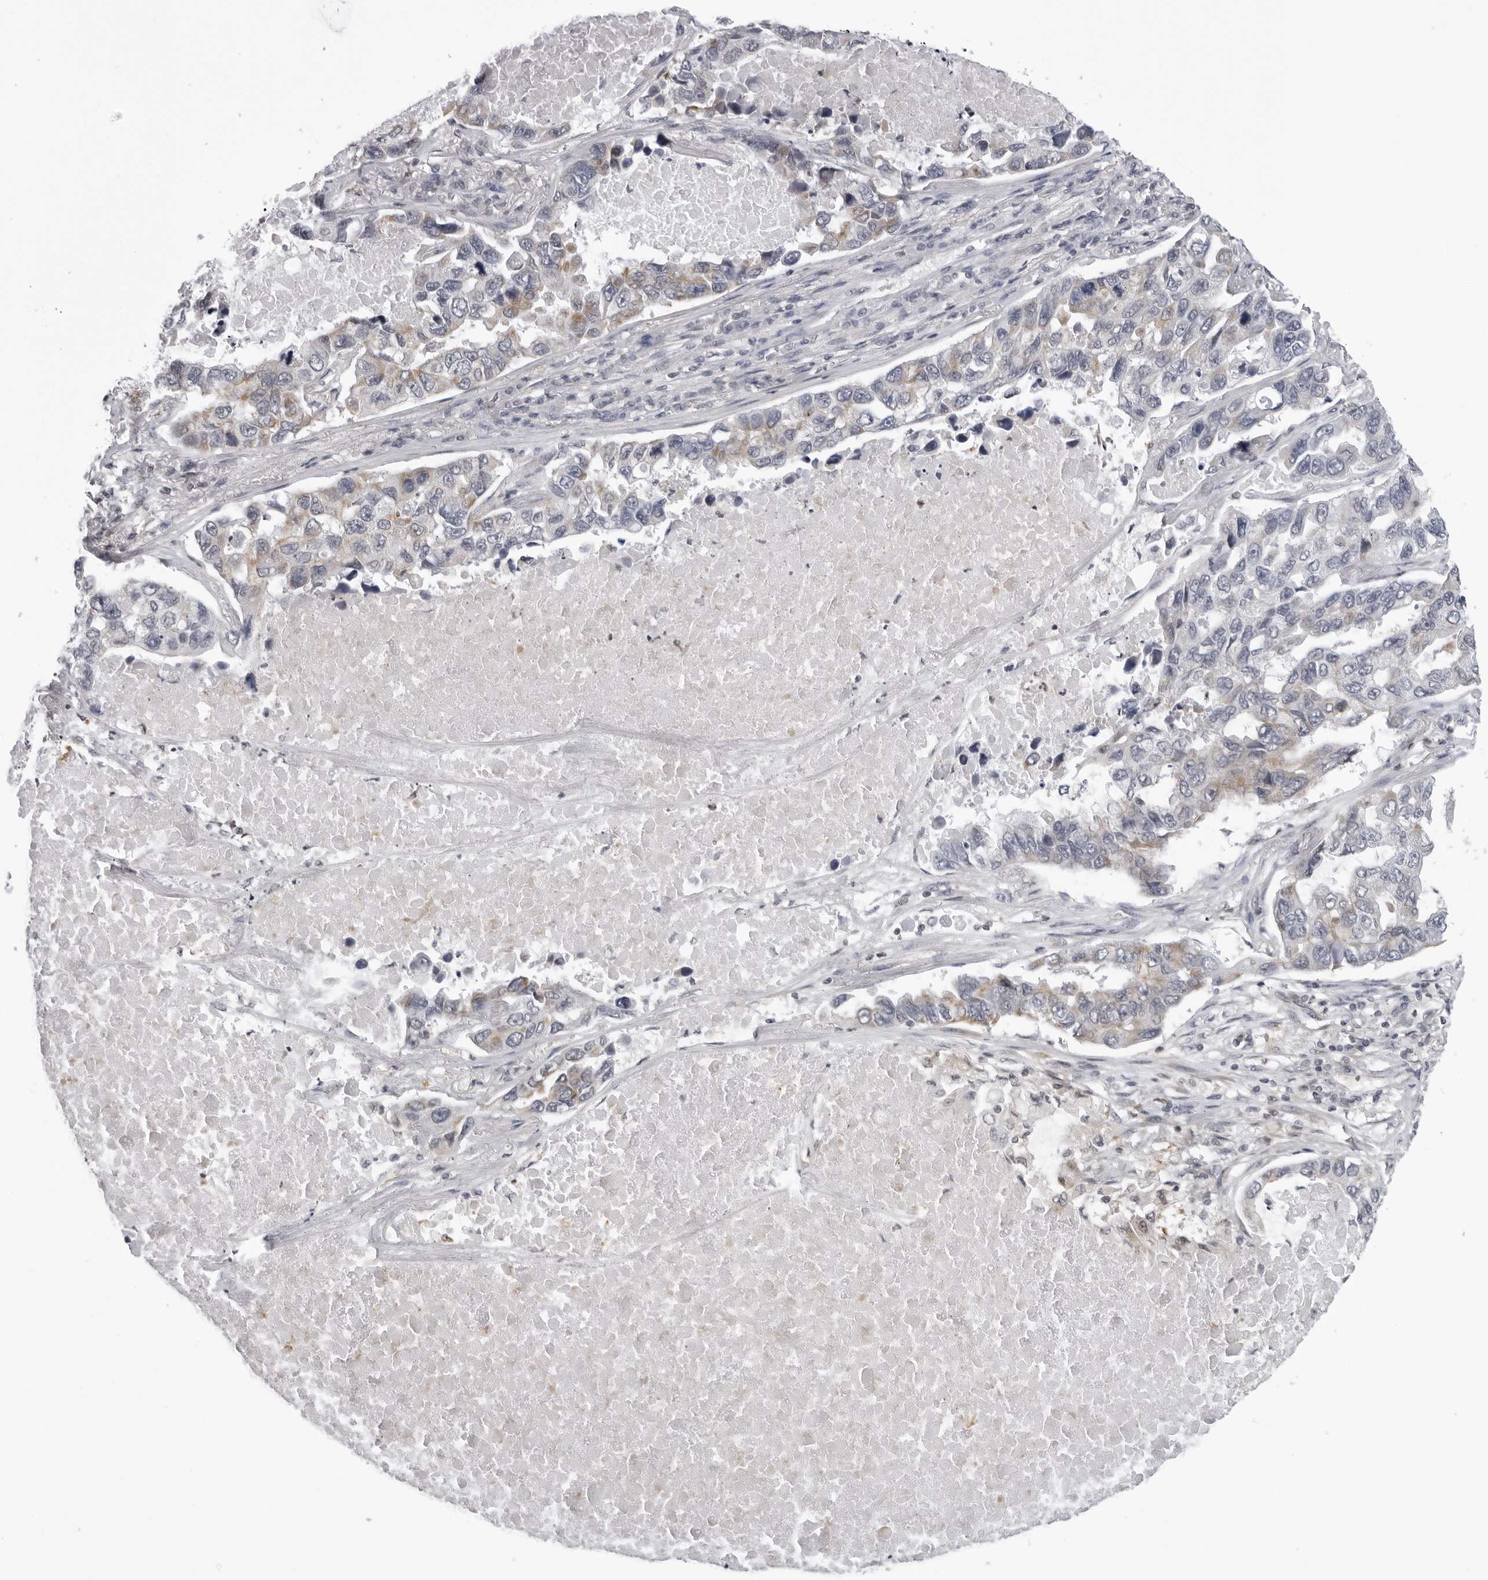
{"staining": {"intensity": "weak", "quantity": "<25%", "location": "cytoplasmic/membranous"}, "tissue": "lung cancer", "cell_type": "Tumor cells", "image_type": "cancer", "snomed": [{"axis": "morphology", "description": "Adenocarcinoma, NOS"}, {"axis": "topography", "description": "Lung"}], "caption": "Immunohistochemistry (IHC) image of adenocarcinoma (lung) stained for a protein (brown), which displays no expression in tumor cells.", "gene": "MRPS15", "patient": {"sex": "male", "age": 64}}